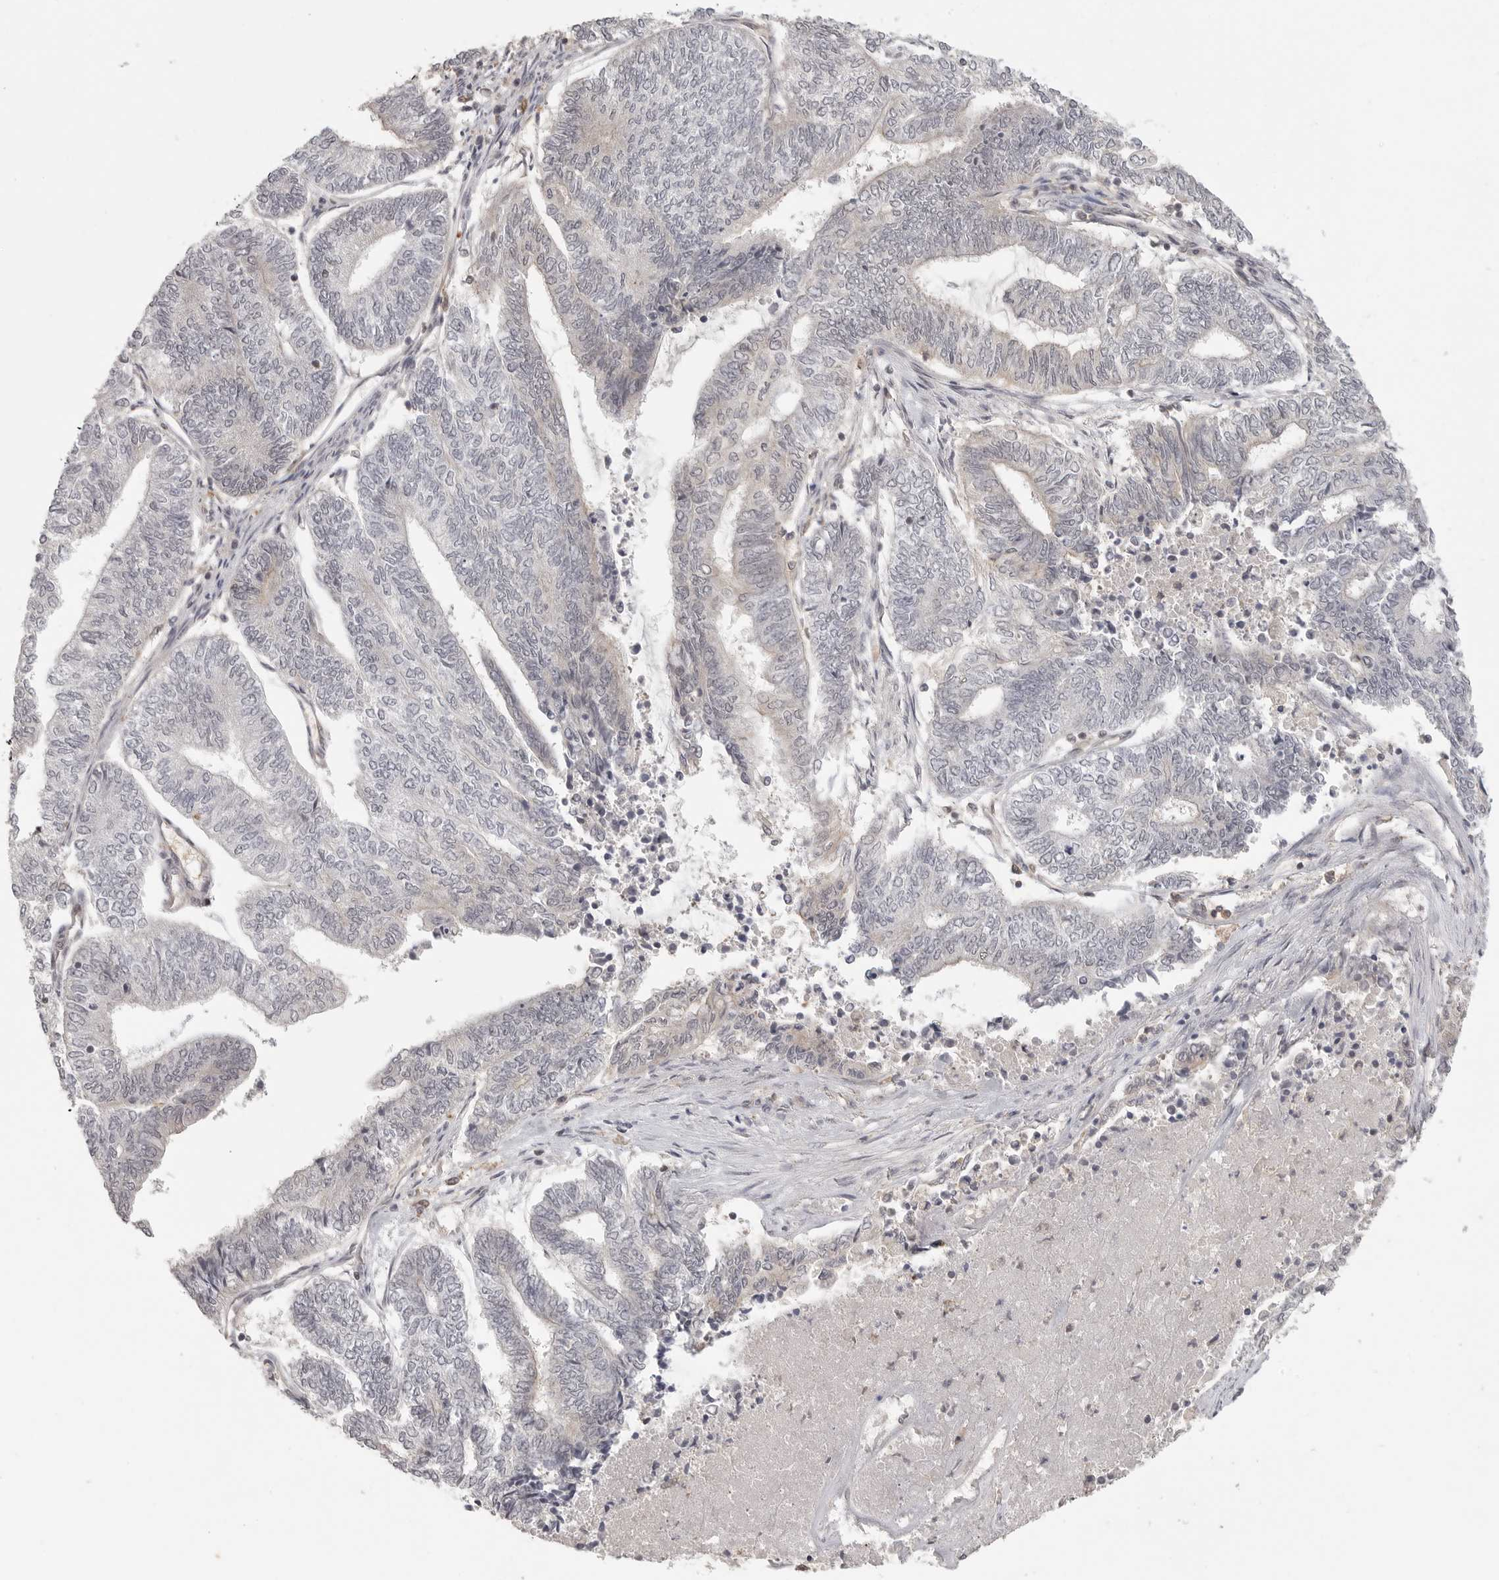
{"staining": {"intensity": "weak", "quantity": "<25%", "location": "cytoplasmic/membranous"}, "tissue": "endometrial cancer", "cell_type": "Tumor cells", "image_type": "cancer", "snomed": [{"axis": "morphology", "description": "Adenocarcinoma, NOS"}, {"axis": "topography", "description": "Uterus"}, {"axis": "topography", "description": "Endometrium"}], "caption": "The micrograph displays no staining of tumor cells in endometrial adenocarcinoma.", "gene": "DBNL", "patient": {"sex": "female", "age": 70}}